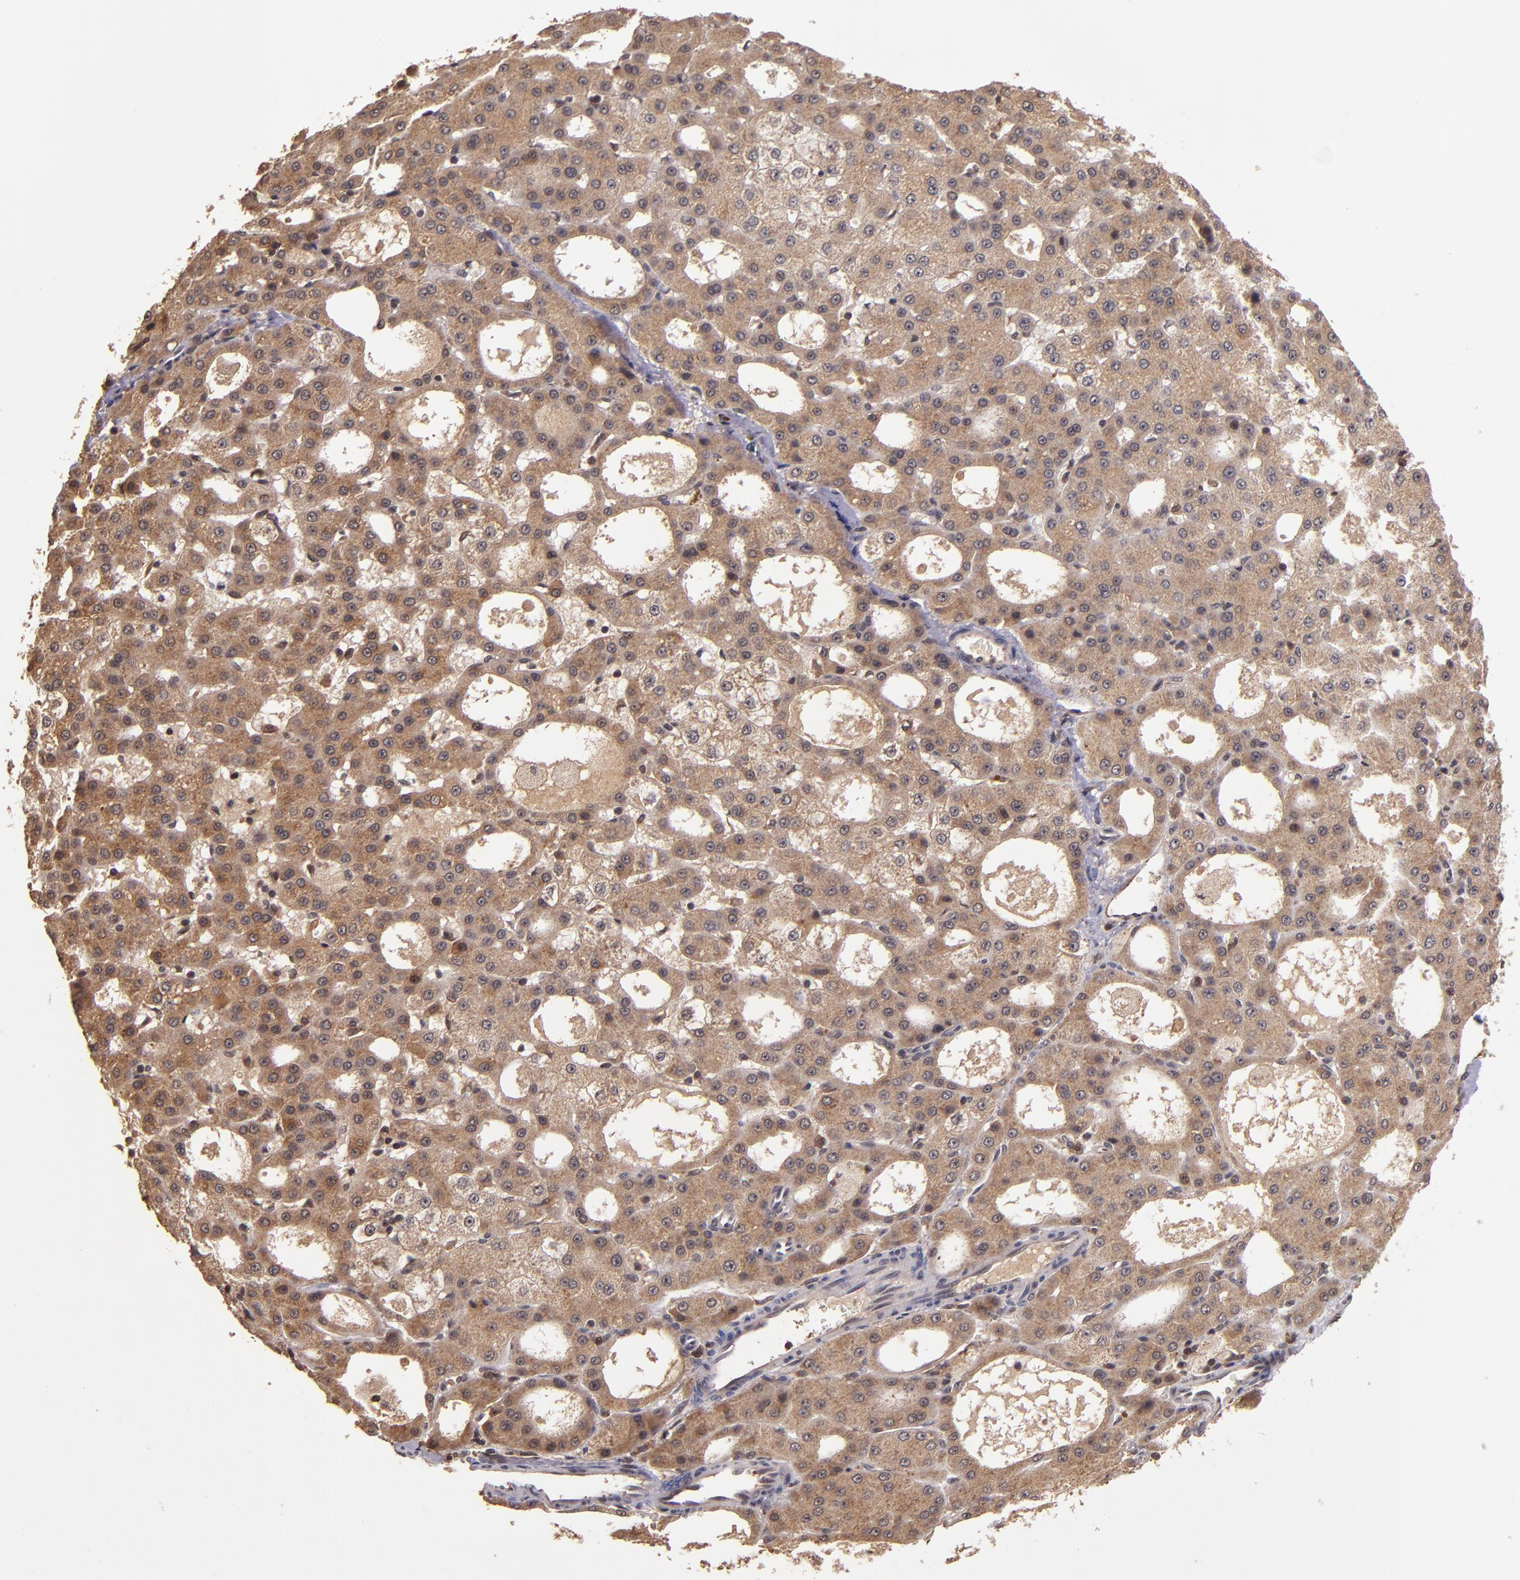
{"staining": {"intensity": "strong", "quantity": ">75%", "location": "cytoplasmic/membranous"}, "tissue": "liver cancer", "cell_type": "Tumor cells", "image_type": "cancer", "snomed": [{"axis": "morphology", "description": "Carcinoma, Hepatocellular, NOS"}, {"axis": "topography", "description": "Liver"}], "caption": "The immunohistochemical stain labels strong cytoplasmic/membranous expression in tumor cells of liver cancer (hepatocellular carcinoma) tissue.", "gene": "RIOK3", "patient": {"sex": "male", "age": 47}}